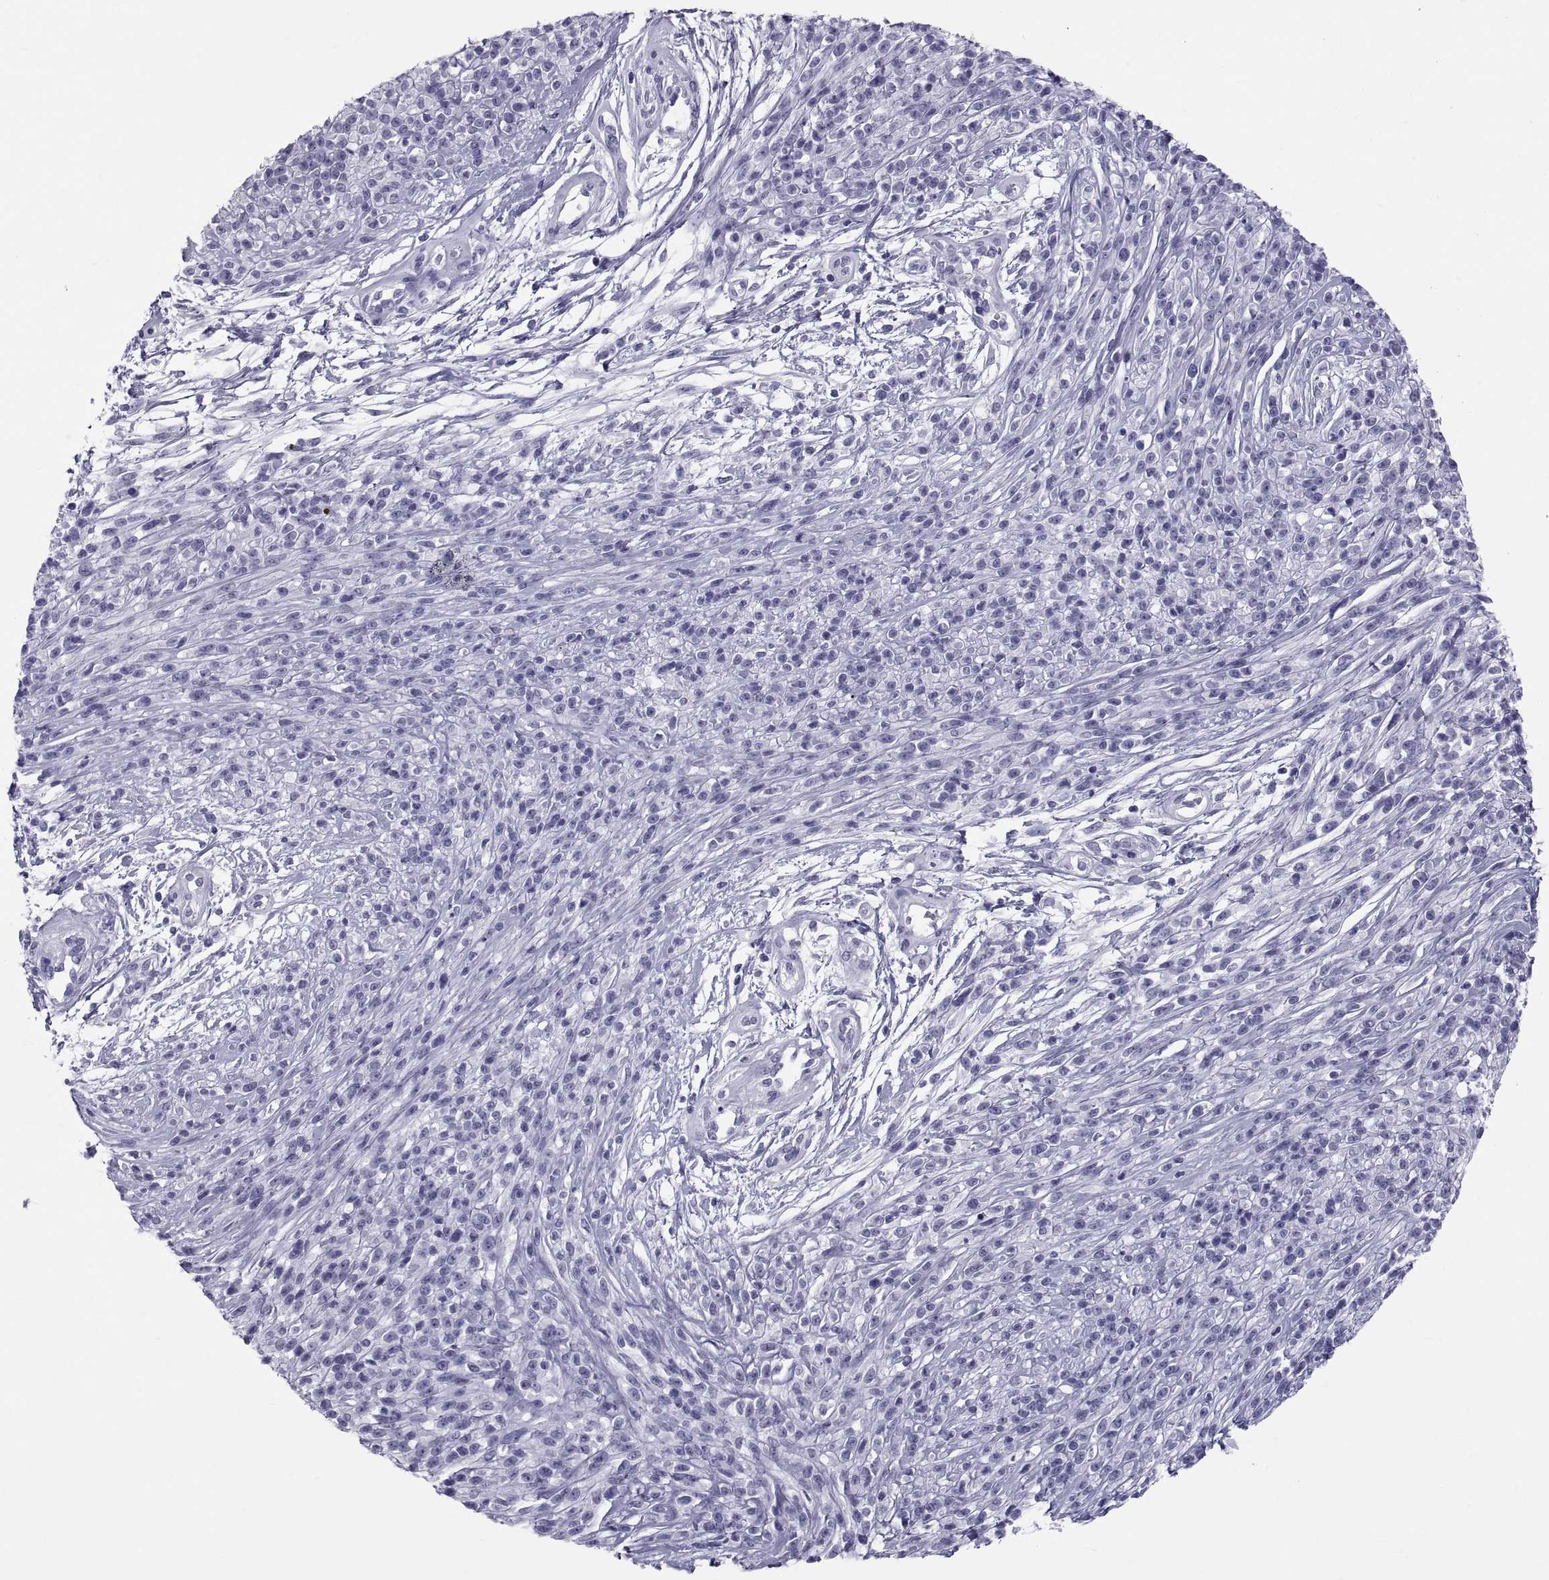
{"staining": {"intensity": "negative", "quantity": "none", "location": "none"}, "tissue": "melanoma", "cell_type": "Tumor cells", "image_type": "cancer", "snomed": [{"axis": "morphology", "description": "Malignant melanoma, NOS"}, {"axis": "topography", "description": "Skin"}, {"axis": "topography", "description": "Skin of trunk"}], "caption": "Tumor cells are negative for brown protein staining in melanoma.", "gene": "DEFB129", "patient": {"sex": "male", "age": 74}}